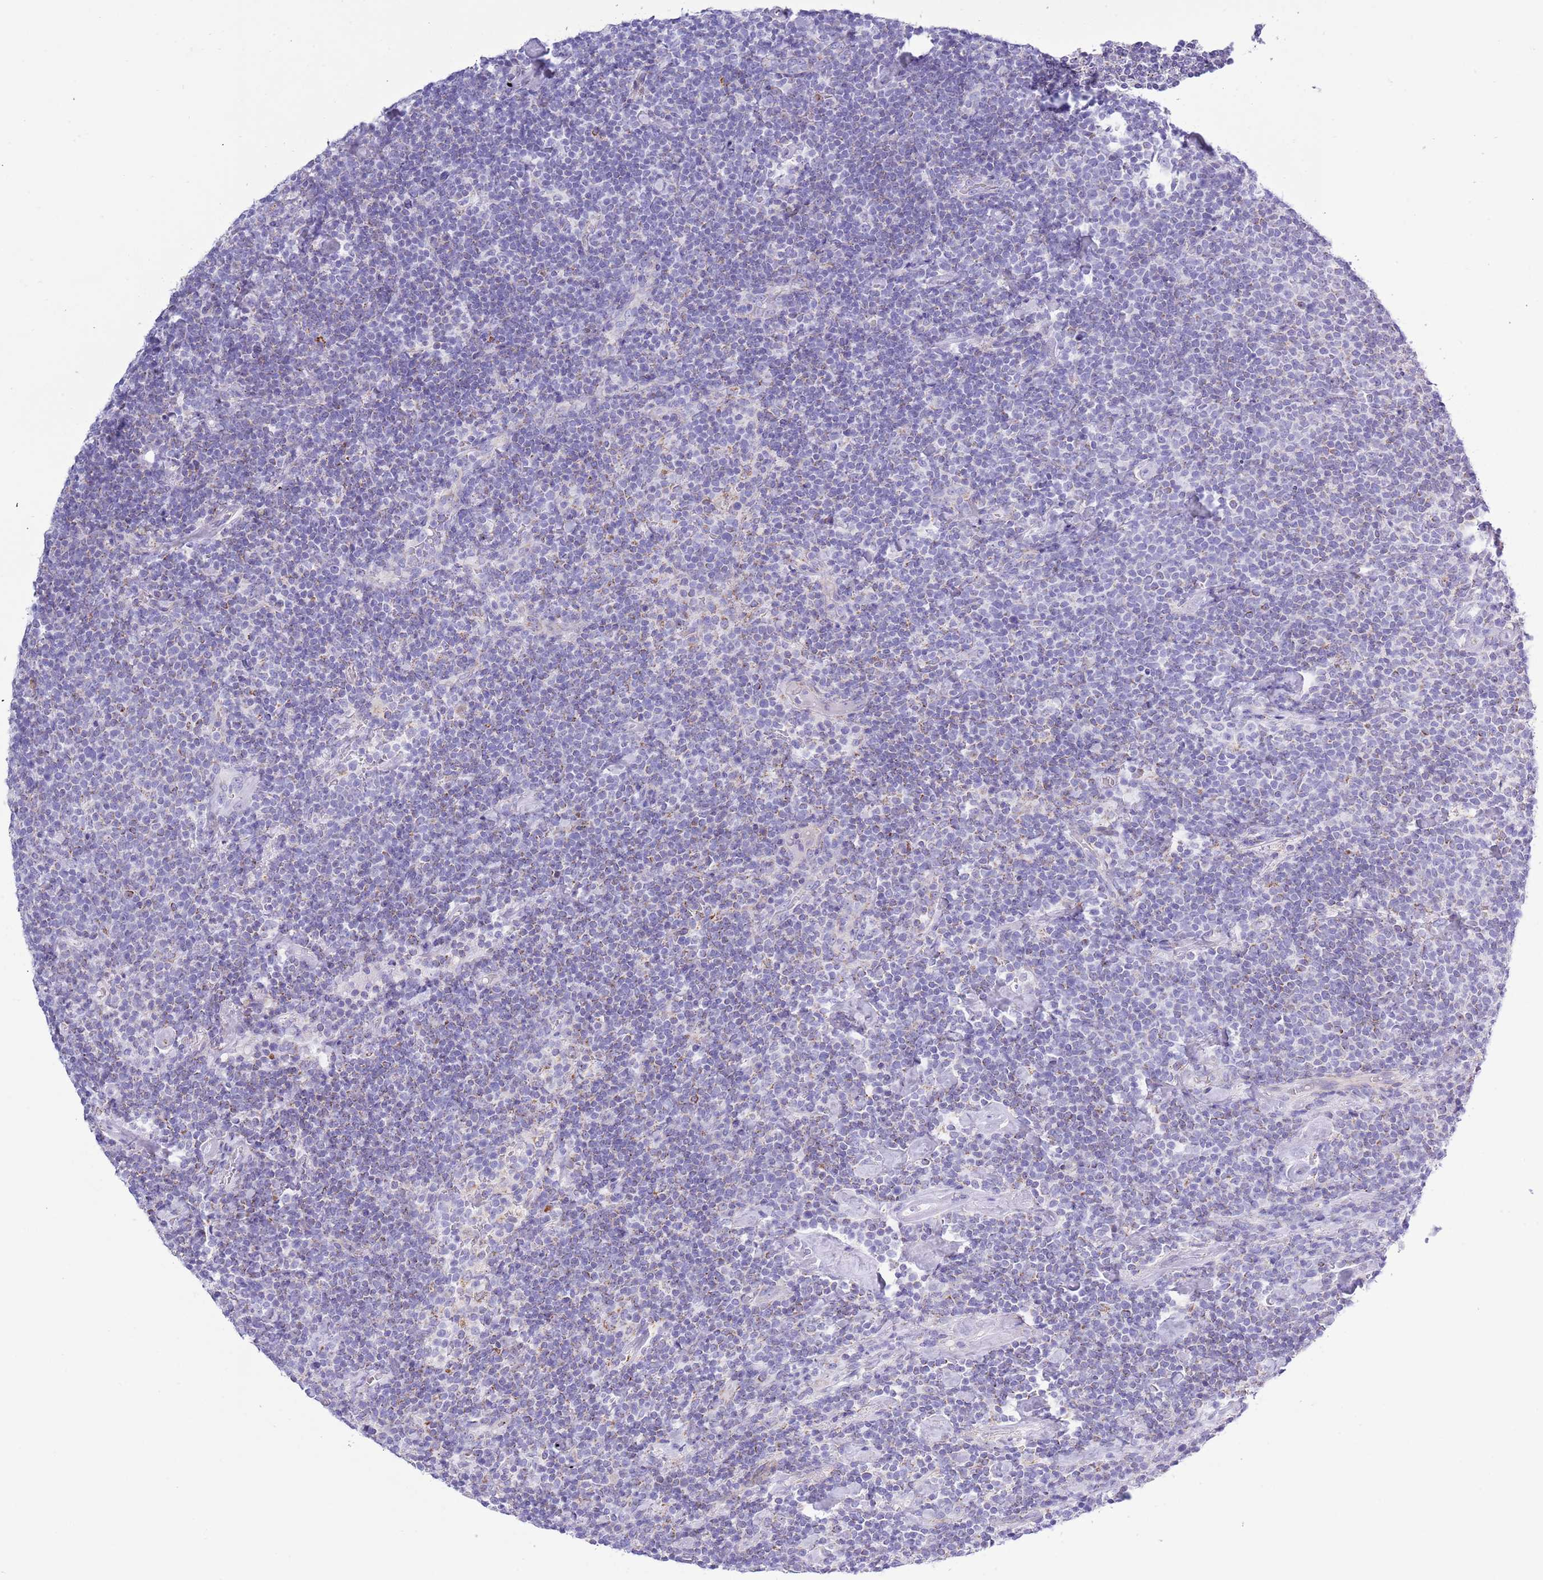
{"staining": {"intensity": "weak", "quantity": "<25%", "location": "cytoplasmic/membranous"}, "tissue": "lymphoma", "cell_type": "Tumor cells", "image_type": "cancer", "snomed": [{"axis": "morphology", "description": "Malignant lymphoma, non-Hodgkin's type, High grade"}, {"axis": "topography", "description": "Lymph node"}], "caption": "IHC photomicrograph of neoplastic tissue: human lymphoma stained with DAB (3,3'-diaminobenzidine) demonstrates no significant protein expression in tumor cells.", "gene": "MOCOS", "patient": {"sex": "male", "age": 61}}